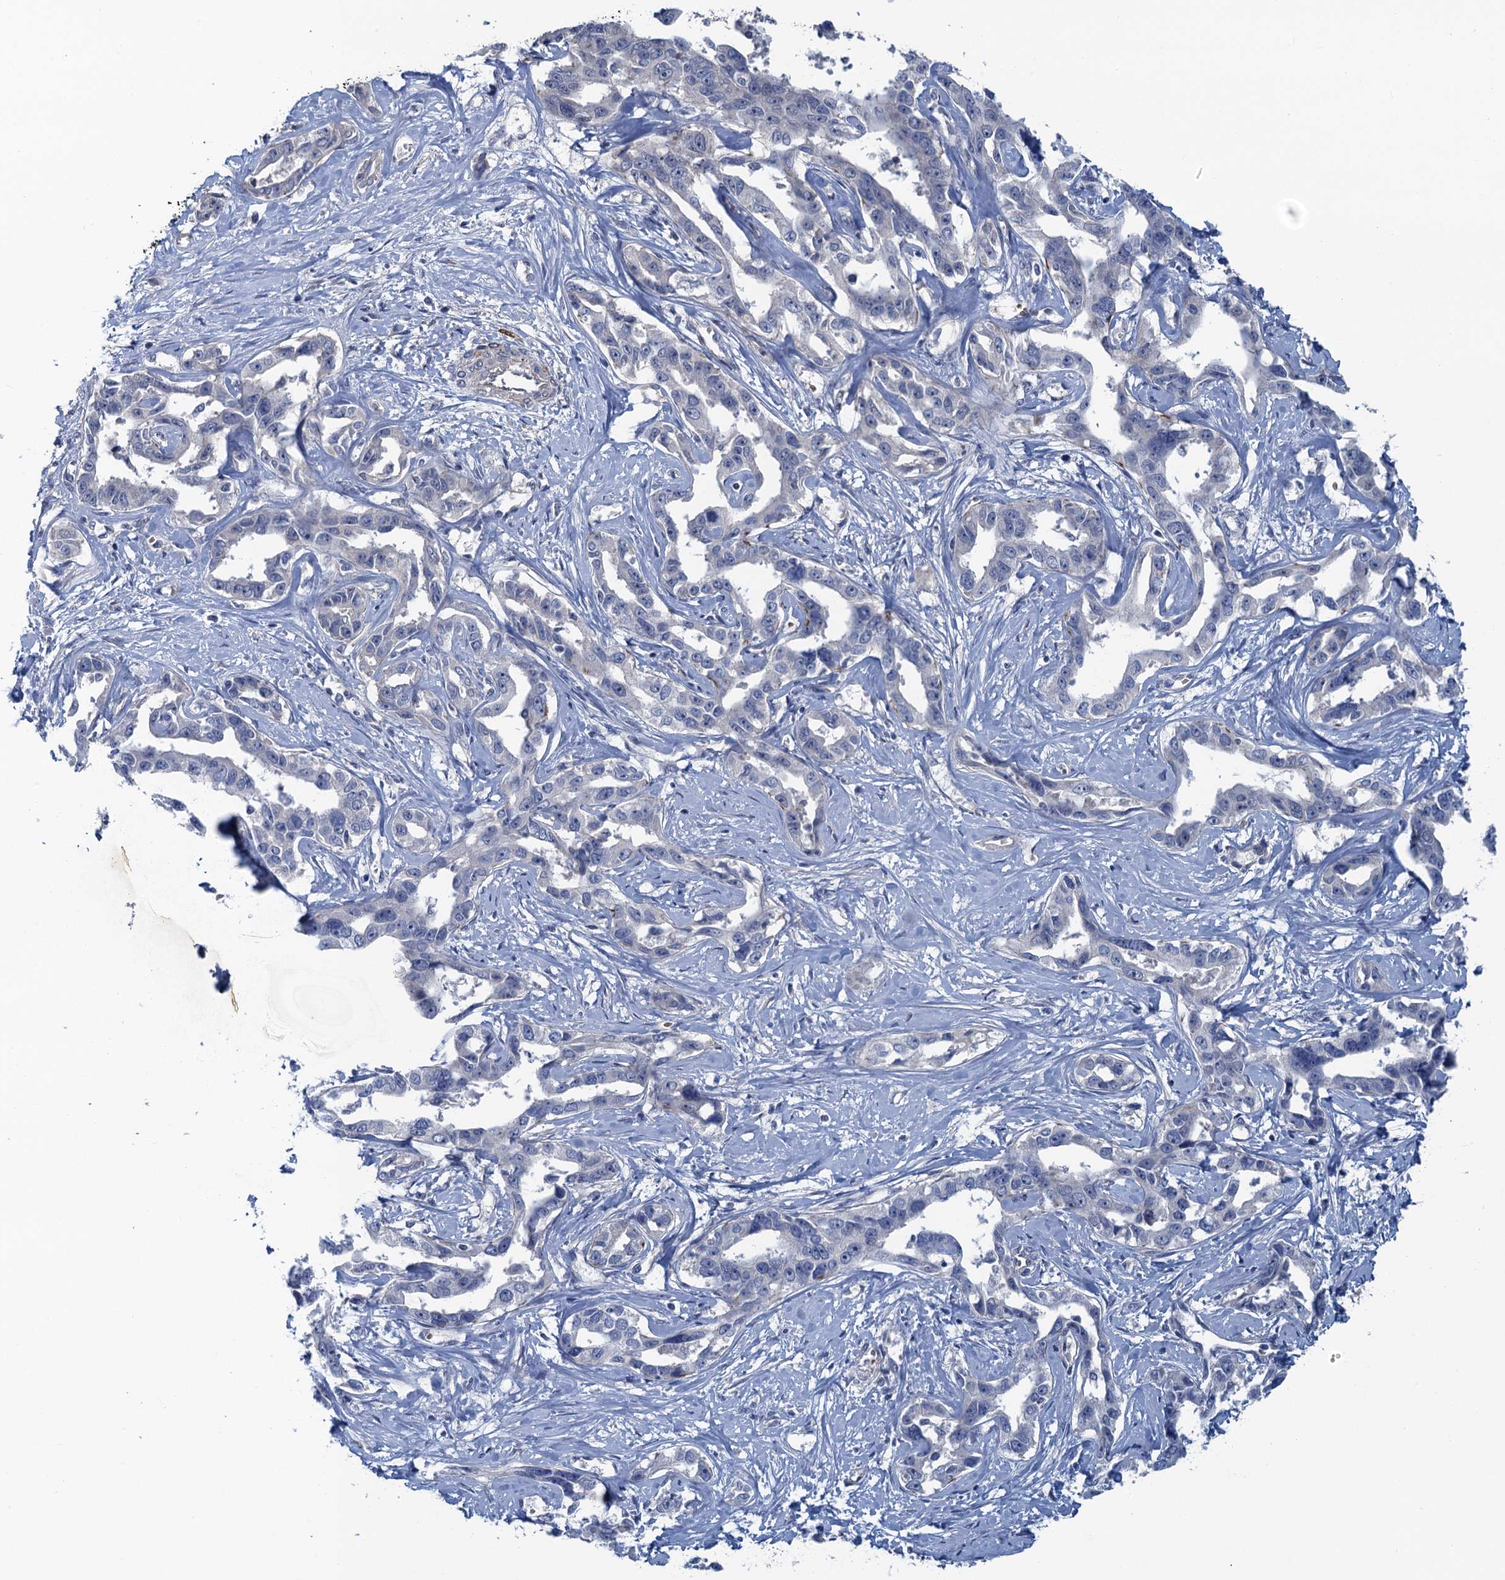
{"staining": {"intensity": "negative", "quantity": "none", "location": "none"}, "tissue": "liver cancer", "cell_type": "Tumor cells", "image_type": "cancer", "snomed": [{"axis": "morphology", "description": "Cholangiocarcinoma"}, {"axis": "topography", "description": "Liver"}], "caption": "IHC image of human liver cancer (cholangiocarcinoma) stained for a protein (brown), which demonstrates no expression in tumor cells.", "gene": "MYO16", "patient": {"sex": "male", "age": 59}}